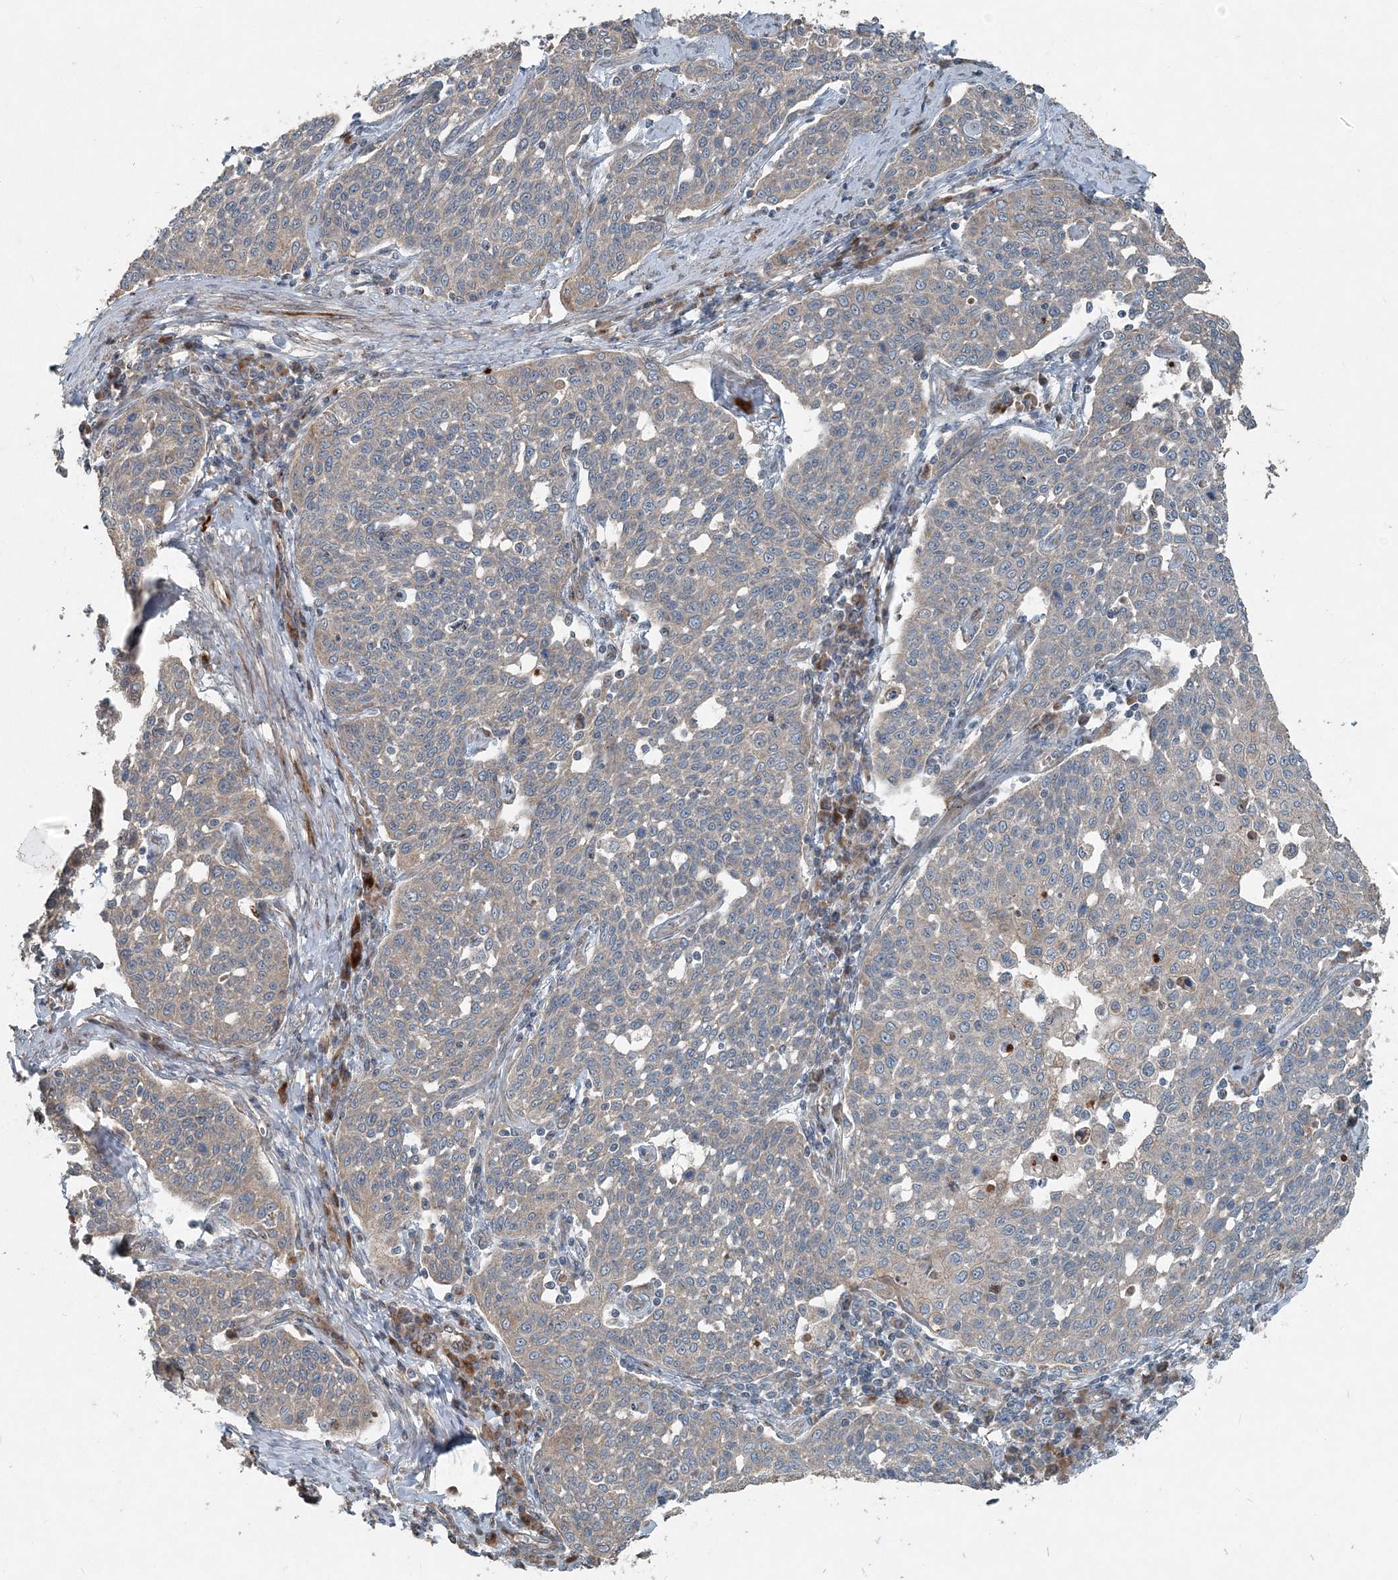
{"staining": {"intensity": "negative", "quantity": "none", "location": "none"}, "tissue": "cervical cancer", "cell_type": "Tumor cells", "image_type": "cancer", "snomed": [{"axis": "morphology", "description": "Squamous cell carcinoma, NOS"}, {"axis": "topography", "description": "Cervix"}], "caption": "An image of human cervical cancer (squamous cell carcinoma) is negative for staining in tumor cells.", "gene": "INTU", "patient": {"sex": "female", "age": 34}}